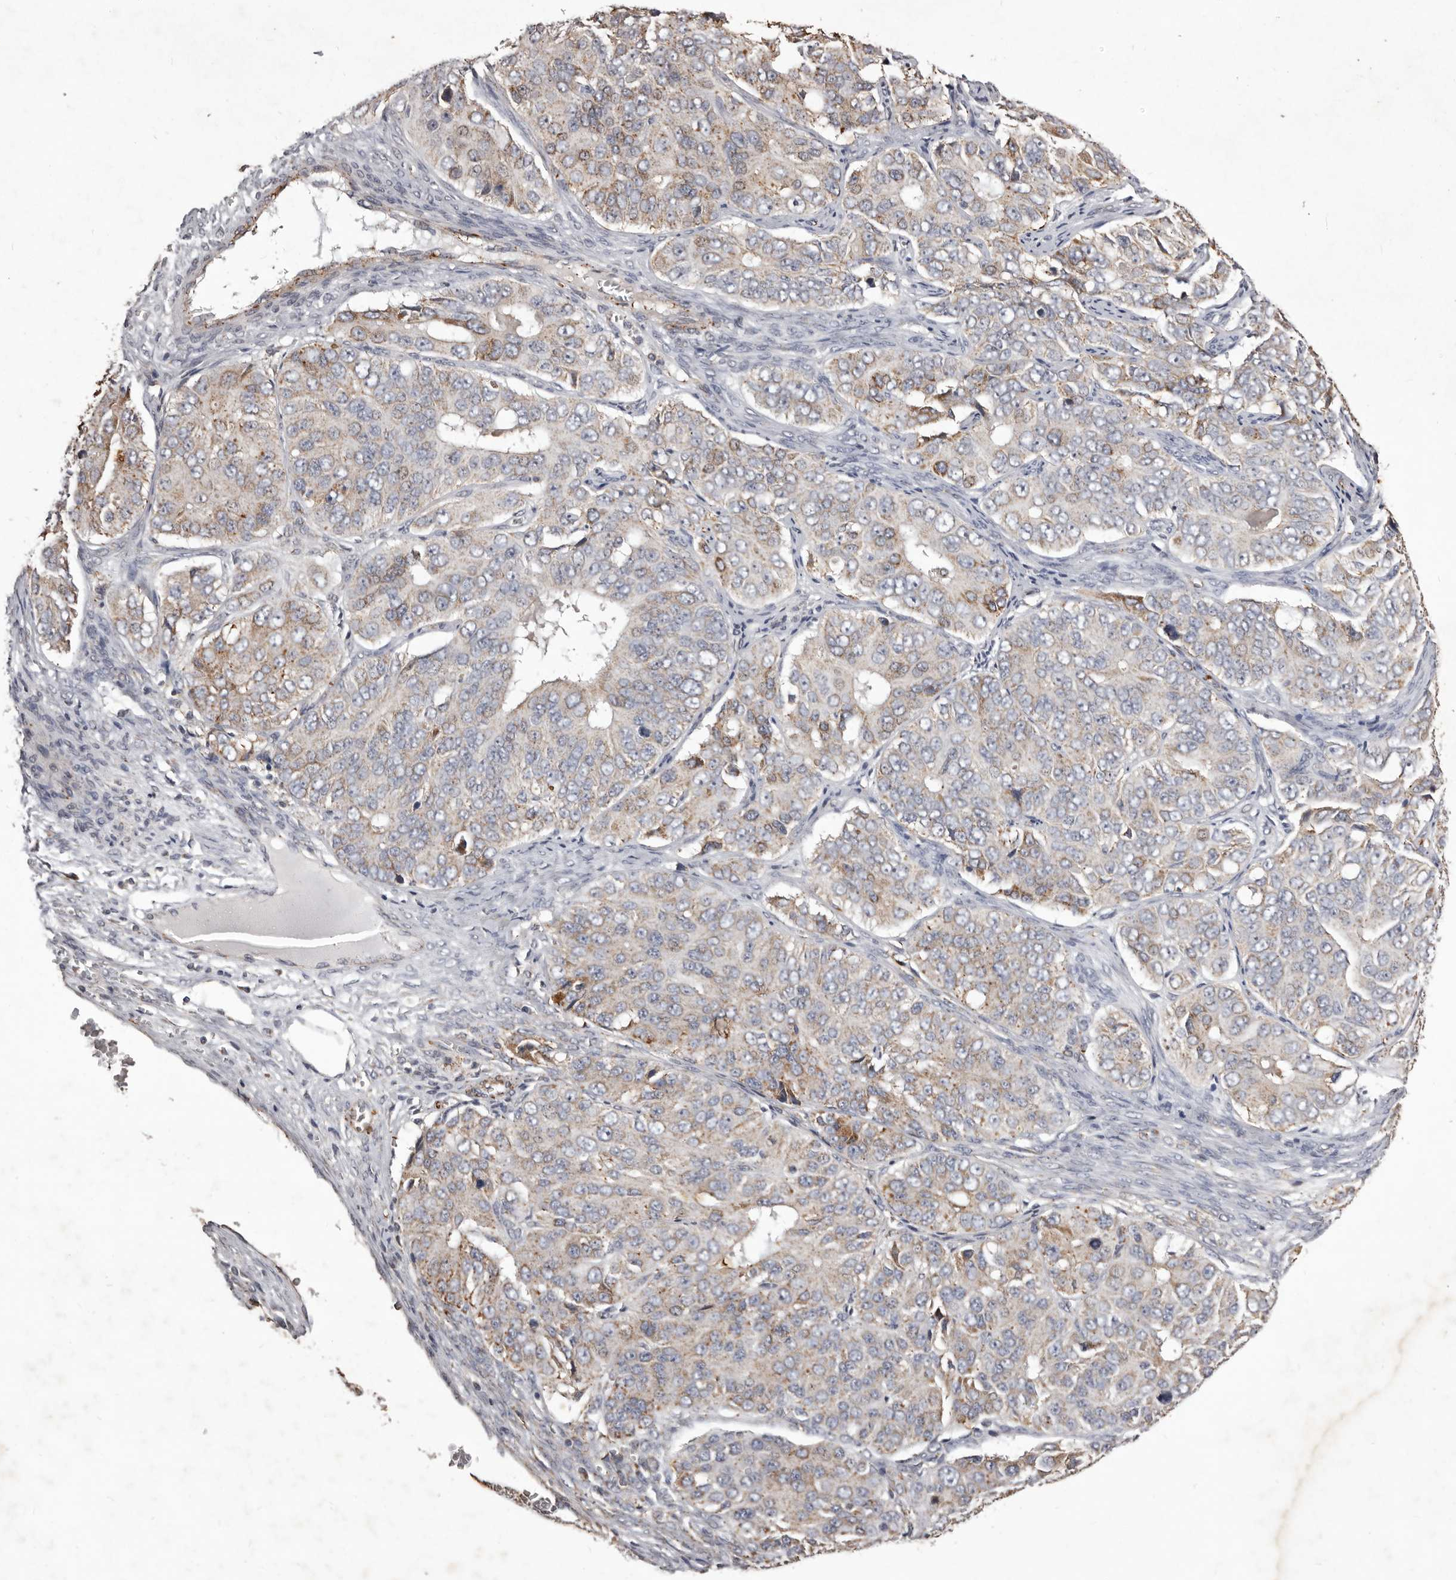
{"staining": {"intensity": "weak", "quantity": "25%-75%", "location": "cytoplasmic/membranous"}, "tissue": "ovarian cancer", "cell_type": "Tumor cells", "image_type": "cancer", "snomed": [{"axis": "morphology", "description": "Carcinoma, endometroid"}, {"axis": "topography", "description": "Ovary"}], "caption": "Ovarian endometroid carcinoma was stained to show a protein in brown. There is low levels of weak cytoplasmic/membranous staining in about 25%-75% of tumor cells.", "gene": "CXCL14", "patient": {"sex": "female", "age": 51}}